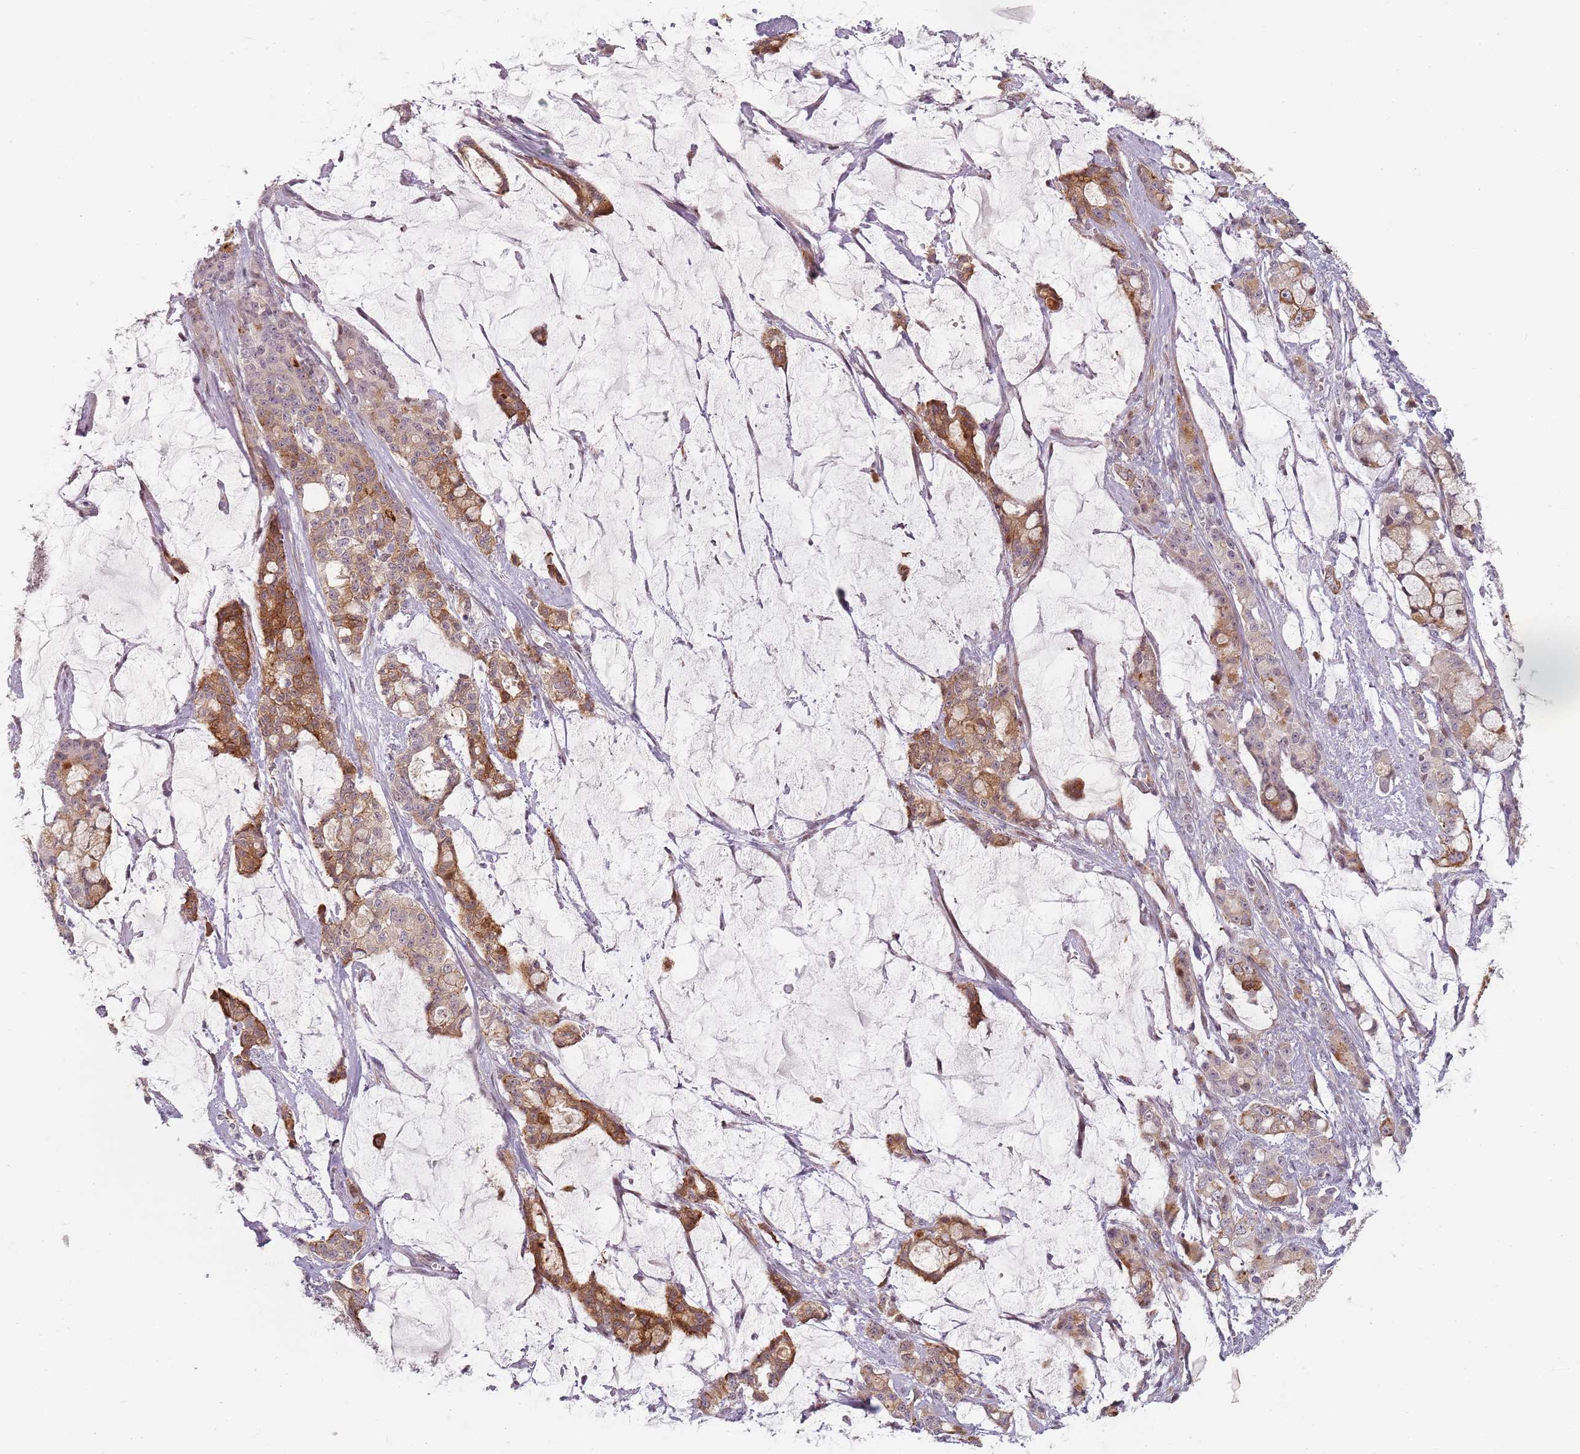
{"staining": {"intensity": "strong", "quantity": "<25%", "location": "cytoplasmic/membranous"}, "tissue": "pancreatic cancer", "cell_type": "Tumor cells", "image_type": "cancer", "snomed": [{"axis": "morphology", "description": "Adenocarcinoma, NOS"}, {"axis": "topography", "description": "Pancreas"}], "caption": "Immunohistochemistry (IHC) histopathology image of adenocarcinoma (pancreatic) stained for a protein (brown), which displays medium levels of strong cytoplasmic/membranous staining in about <25% of tumor cells.", "gene": "RPS6KA2", "patient": {"sex": "female", "age": 73}}